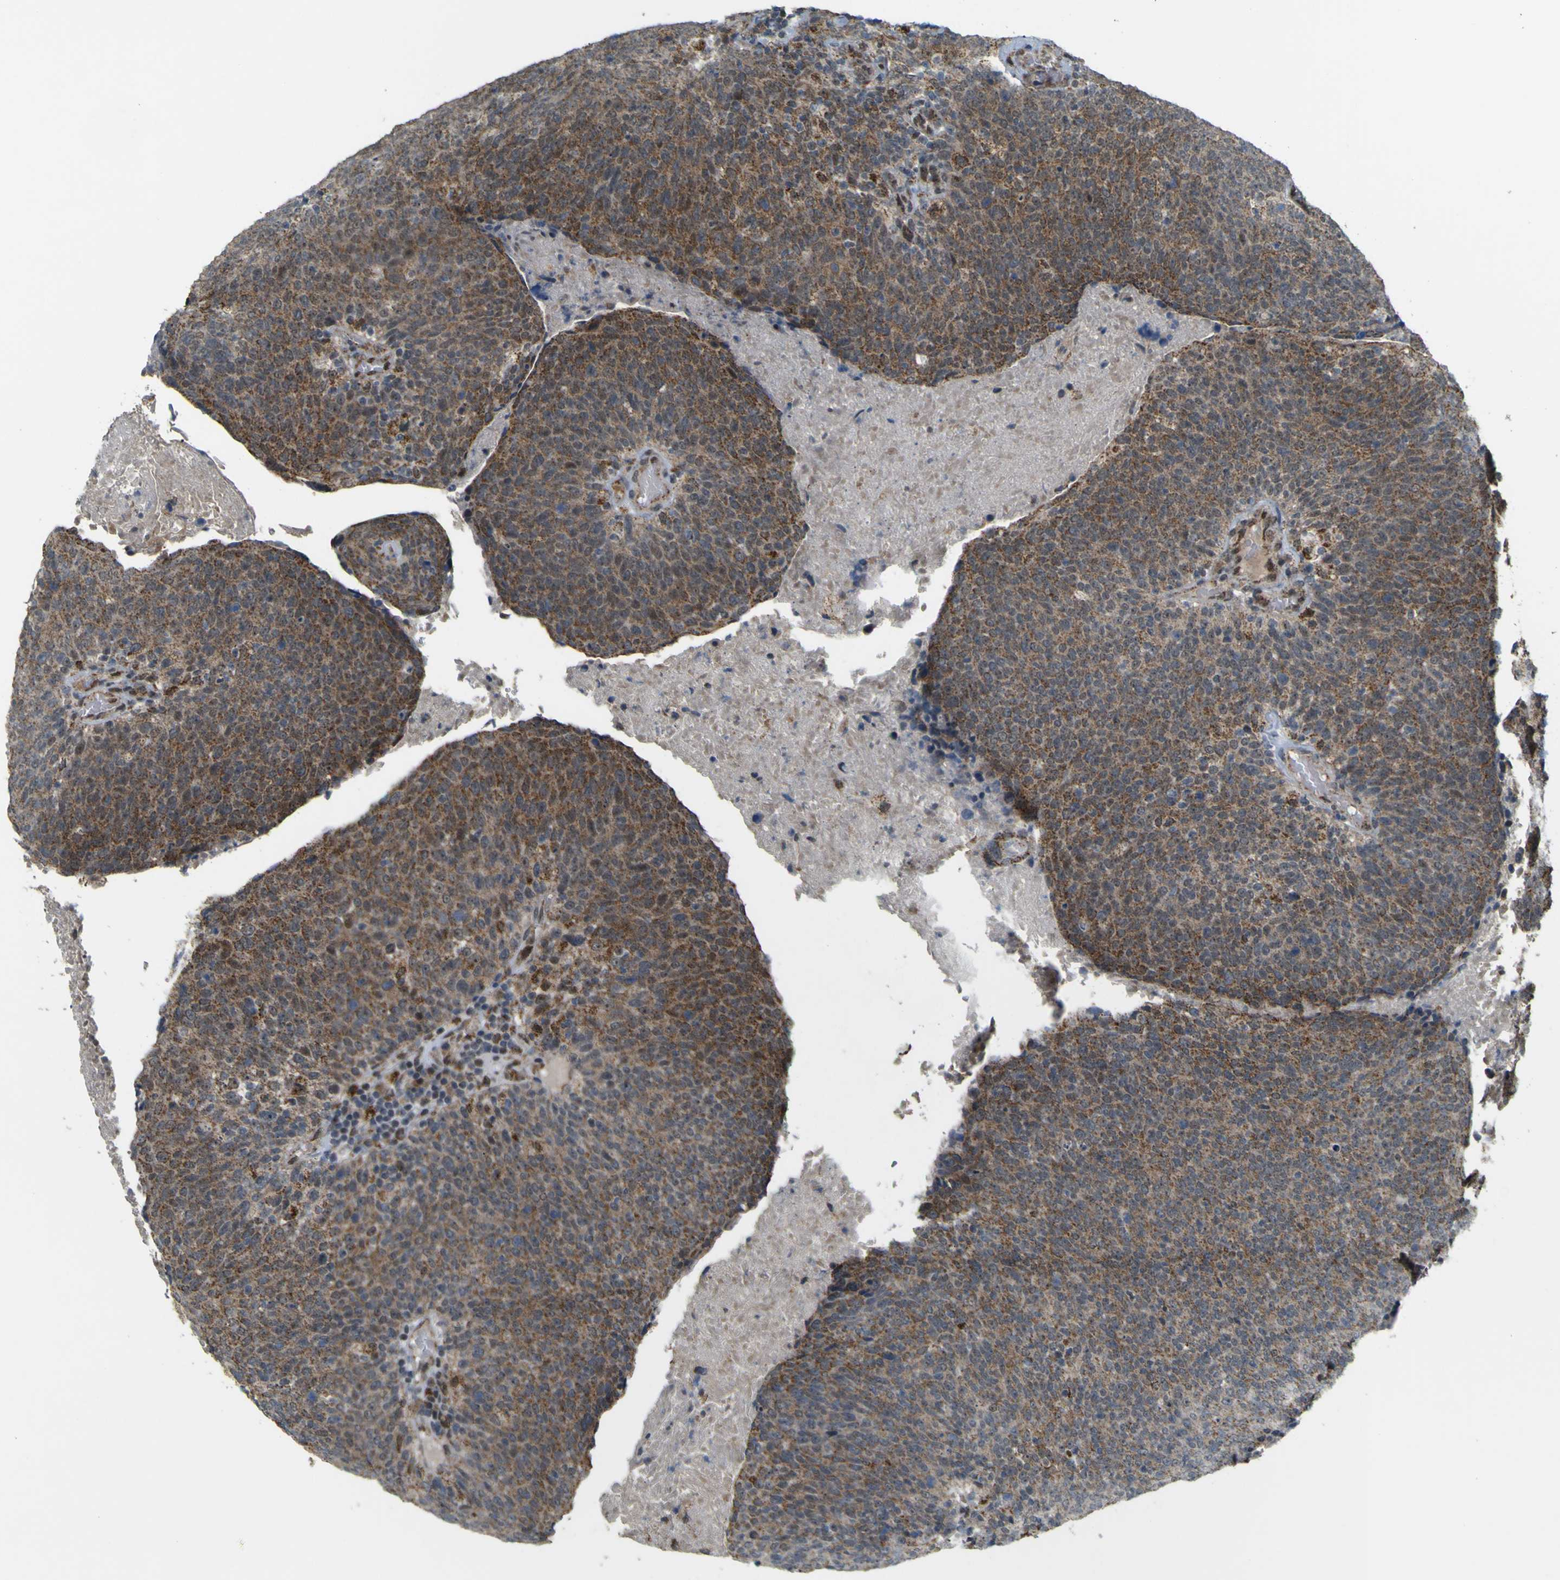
{"staining": {"intensity": "moderate", "quantity": ">75%", "location": "cytoplasmic/membranous"}, "tissue": "head and neck cancer", "cell_type": "Tumor cells", "image_type": "cancer", "snomed": [{"axis": "morphology", "description": "Squamous cell carcinoma, NOS"}, {"axis": "morphology", "description": "Squamous cell carcinoma, metastatic, NOS"}, {"axis": "topography", "description": "Lymph node"}, {"axis": "topography", "description": "Head-Neck"}], "caption": "Metastatic squamous cell carcinoma (head and neck) stained for a protein (brown) reveals moderate cytoplasmic/membranous positive expression in approximately >75% of tumor cells.", "gene": "ACBD5", "patient": {"sex": "male", "age": 62}}